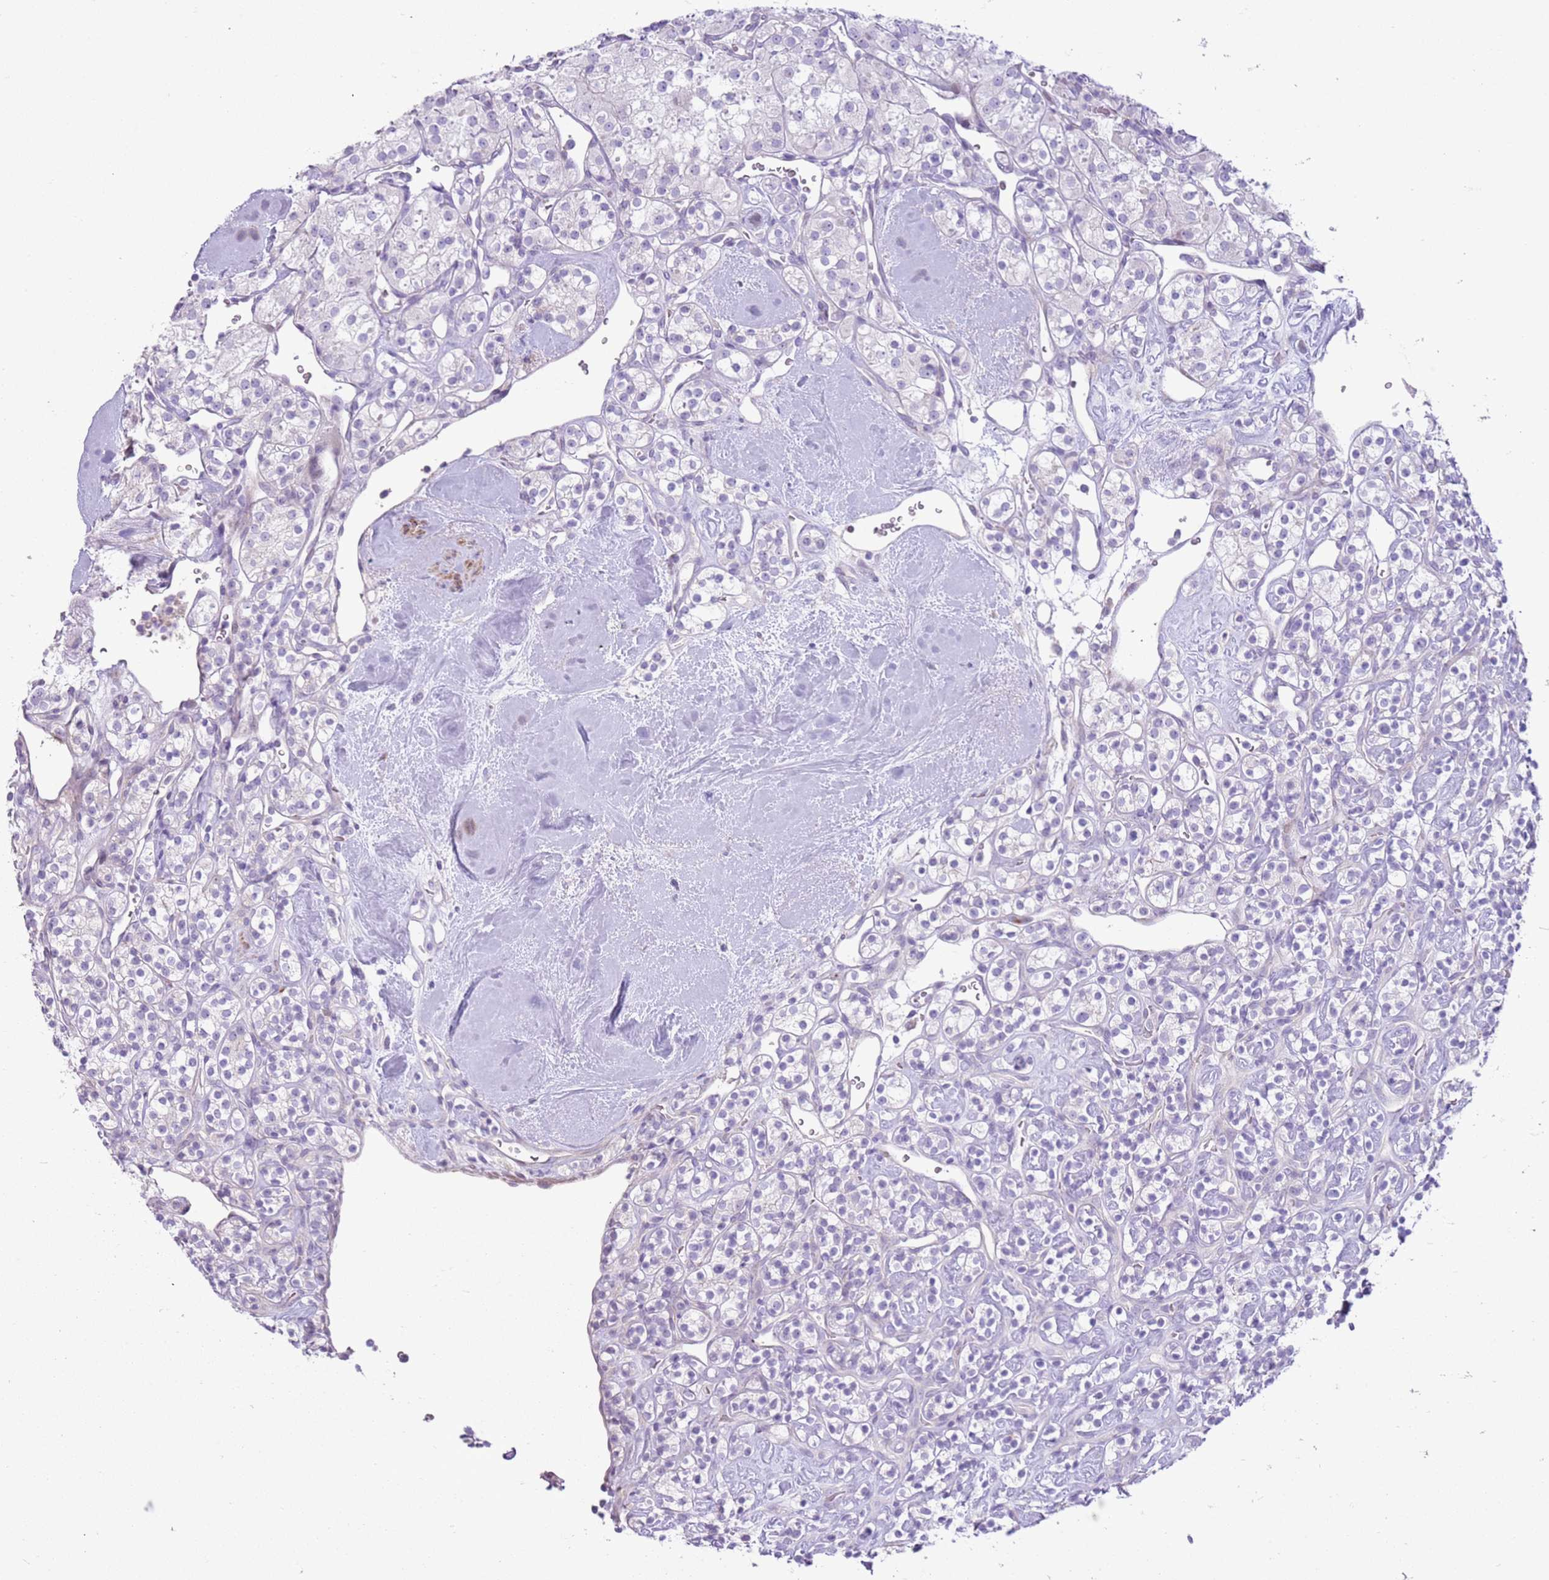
{"staining": {"intensity": "negative", "quantity": "none", "location": "none"}, "tissue": "renal cancer", "cell_type": "Tumor cells", "image_type": "cancer", "snomed": [{"axis": "morphology", "description": "Adenocarcinoma, NOS"}, {"axis": "topography", "description": "Kidney"}], "caption": "This photomicrograph is of renal cancer stained with immunohistochemistry (IHC) to label a protein in brown with the nuclei are counter-stained blue. There is no positivity in tumor cells.", "gene": "ZNF239", "patient": {"sex": "male", "age": 77}}